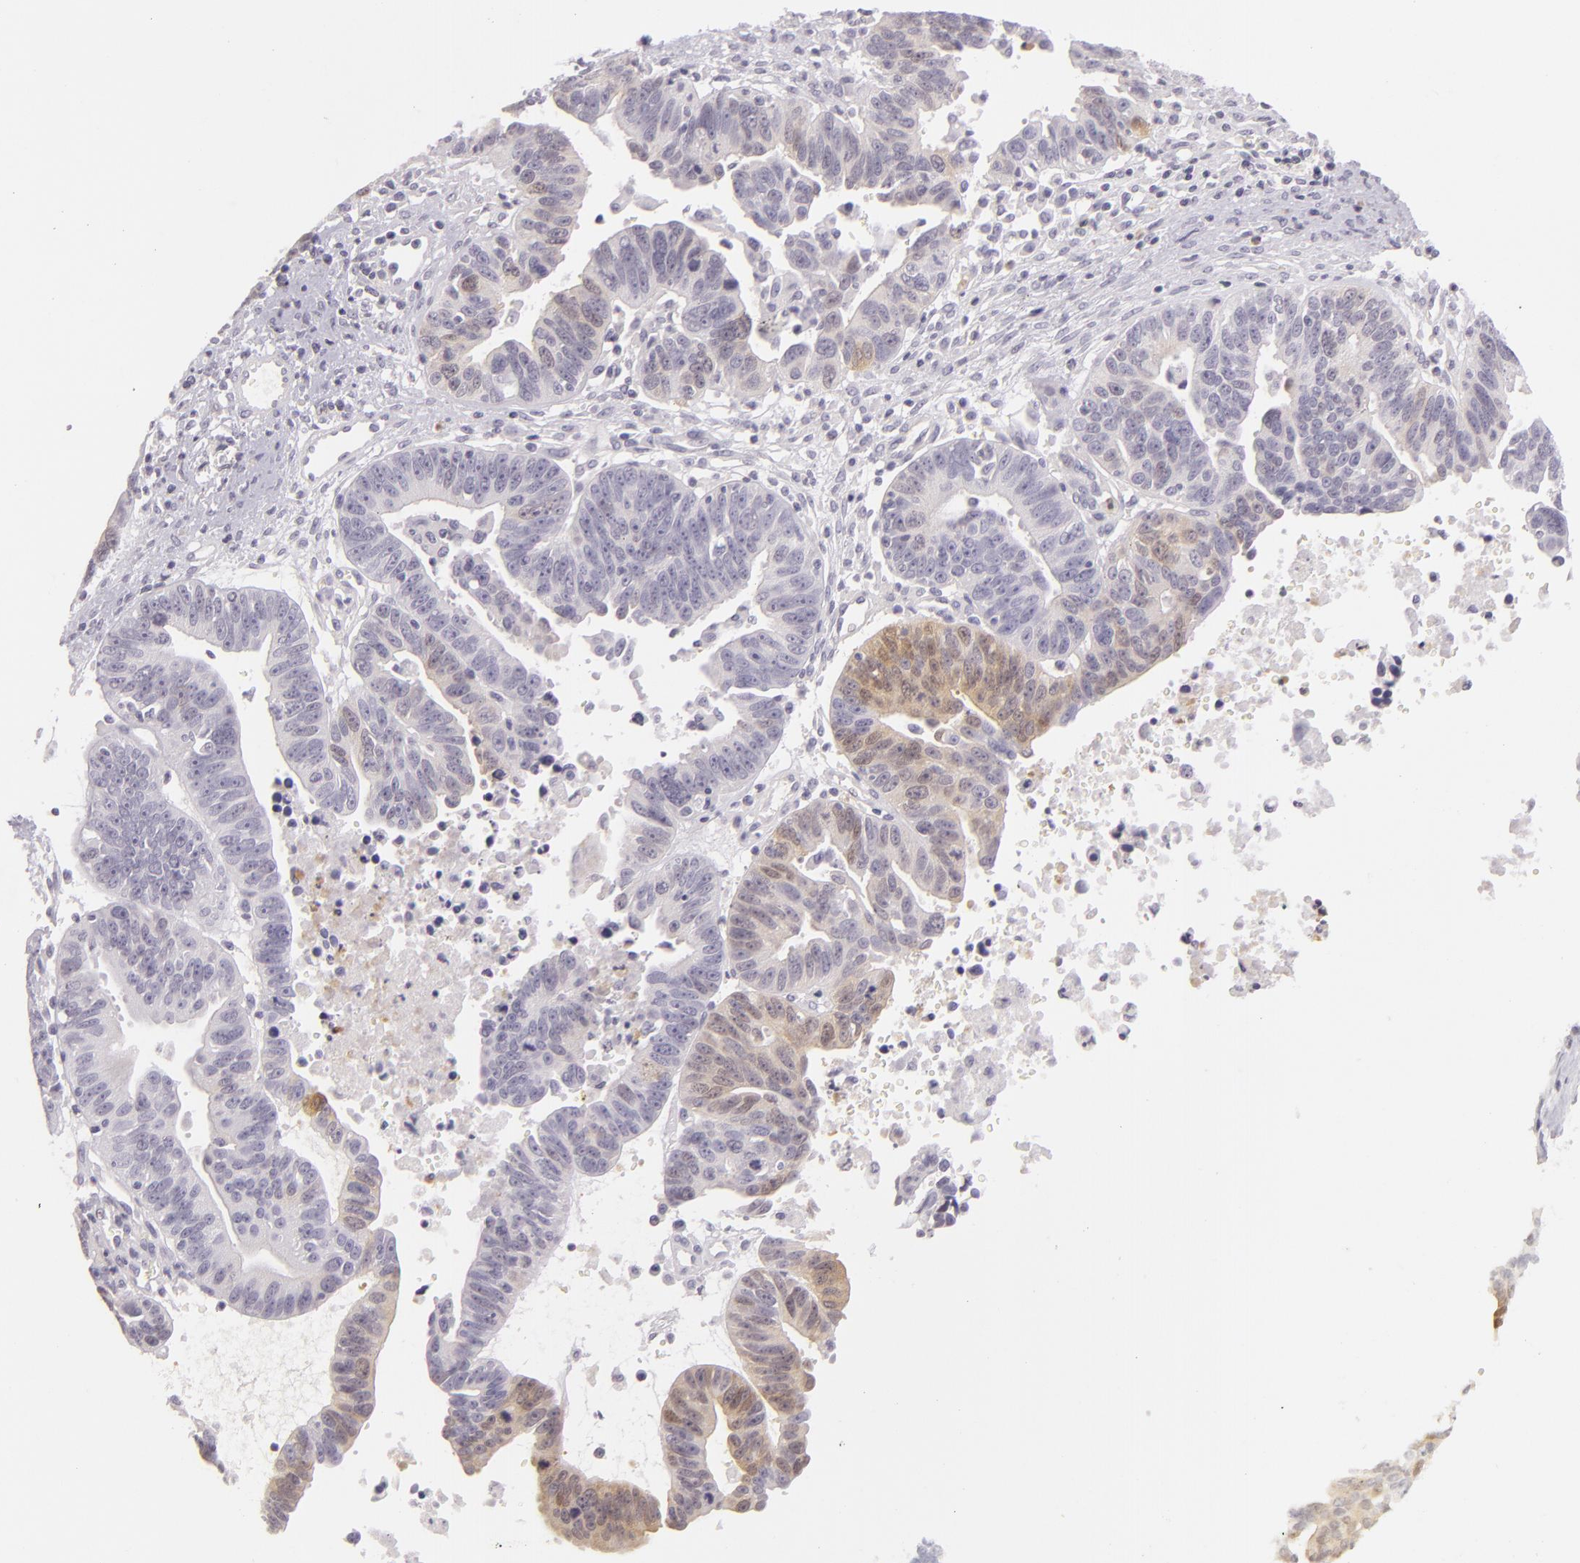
{"staining": {"intensity": "weak", "quantity": "<25%", "location": "cytoplasmic/membranous,nuclear"}, "tissue": "ovarian cancer", "cell_type": "Tumor cells", "image_type": "cancer", "snomed": [{"axis": "morphology", "description": "Carcinoma, endometroid"}, {"axis": "morphology", "description": "Cystadenocarcinoma, serous, NOS"}, {"axis": "topography", "description": "Ovary"}], "caption": "The histopathology image reveals no staining of tumor cells in ovarian endometroid carcinoma.", "gene": "CBS", "patient": {"sex": "female", "age": 45}}